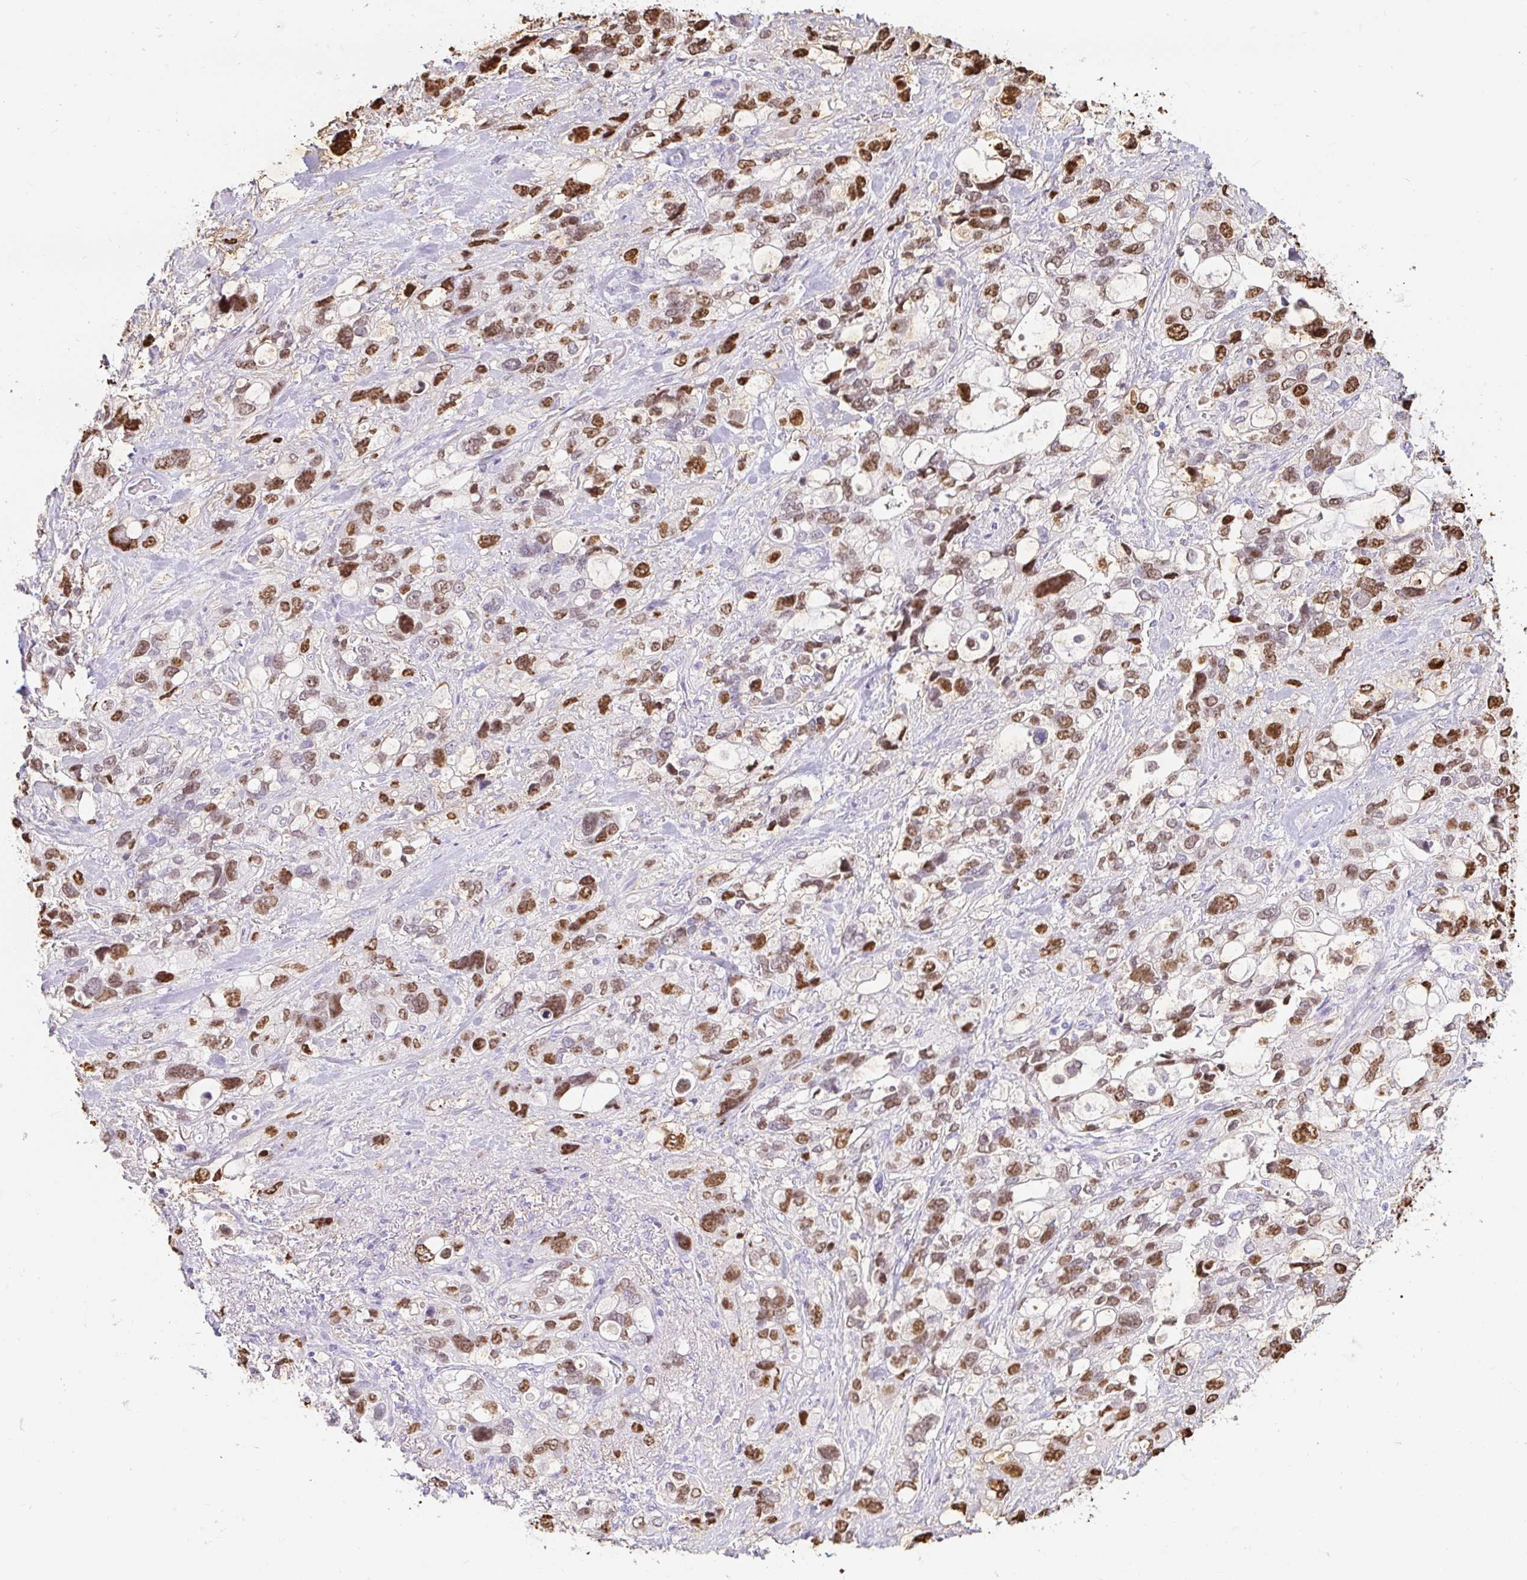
{"staining": {"intensity": "moderate", "quantity": ">75%", "location": "nuclear"}, "tissue": "stomach cancer", "cell_type": "Tumor cells", "image_type": "cancer", "snomed": [{"axis": "morphology", "description": "Adenocarcinoma, NOS"}, {"axis": "topography", "description": "Stomach, upper"}], "caption": "Immunohistochemistry (IHC) staining of stomach cancer (adenocarcinoma), which exhibits medium levels of moderate nuclear staining in about >75% of tumor cells indicating moderate nuclear protein staining. The staining was performed using DAB (3,3'-diaminobenzidine) (brown) for protein detection and nuclei were counterstained in hematoxylin (blue).", "gene": "CAPSL", "patient": {"sex": "female", "age": 81}}